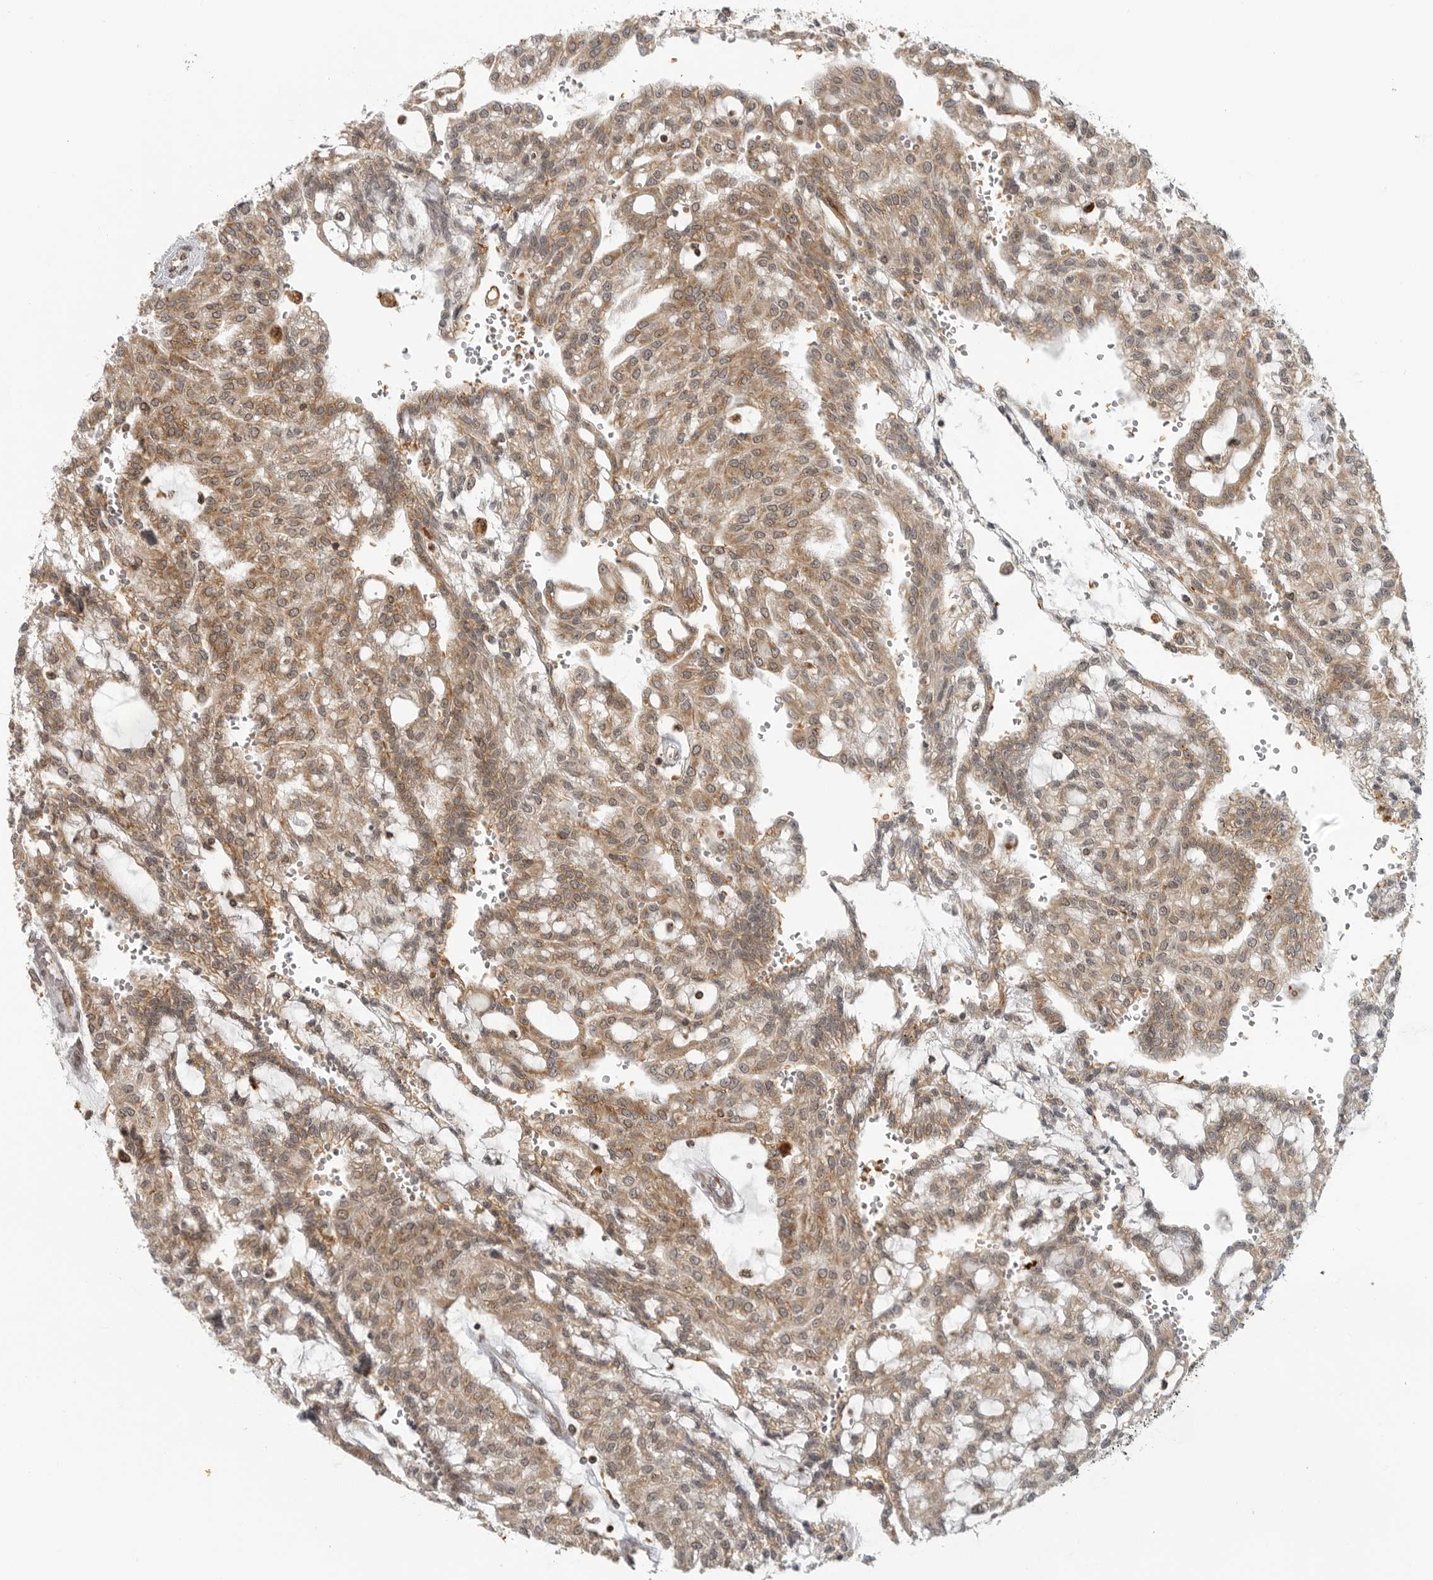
{"staining": {"intensity": "moderate", "quantity": ">75%", "location": "cytoplasmic/membranous"}, "tissue": "renal cancer", "cell_type": "Tumor cells", "image_type": "cancer", "snomed": [{"axis": "morphology", "description": "Adenocarcinoma, NOS"}, {"axis": "topography", "description": "Kidney"}], "caption": "Immunohistochemical staining of human adenocarcinoma (renal) reveals medium levels of moderate cytoplasmic/membranous staining in about >75% of tumor cells.", "gene": "COPA", "patient": {"sex": "male", "age": 63}}